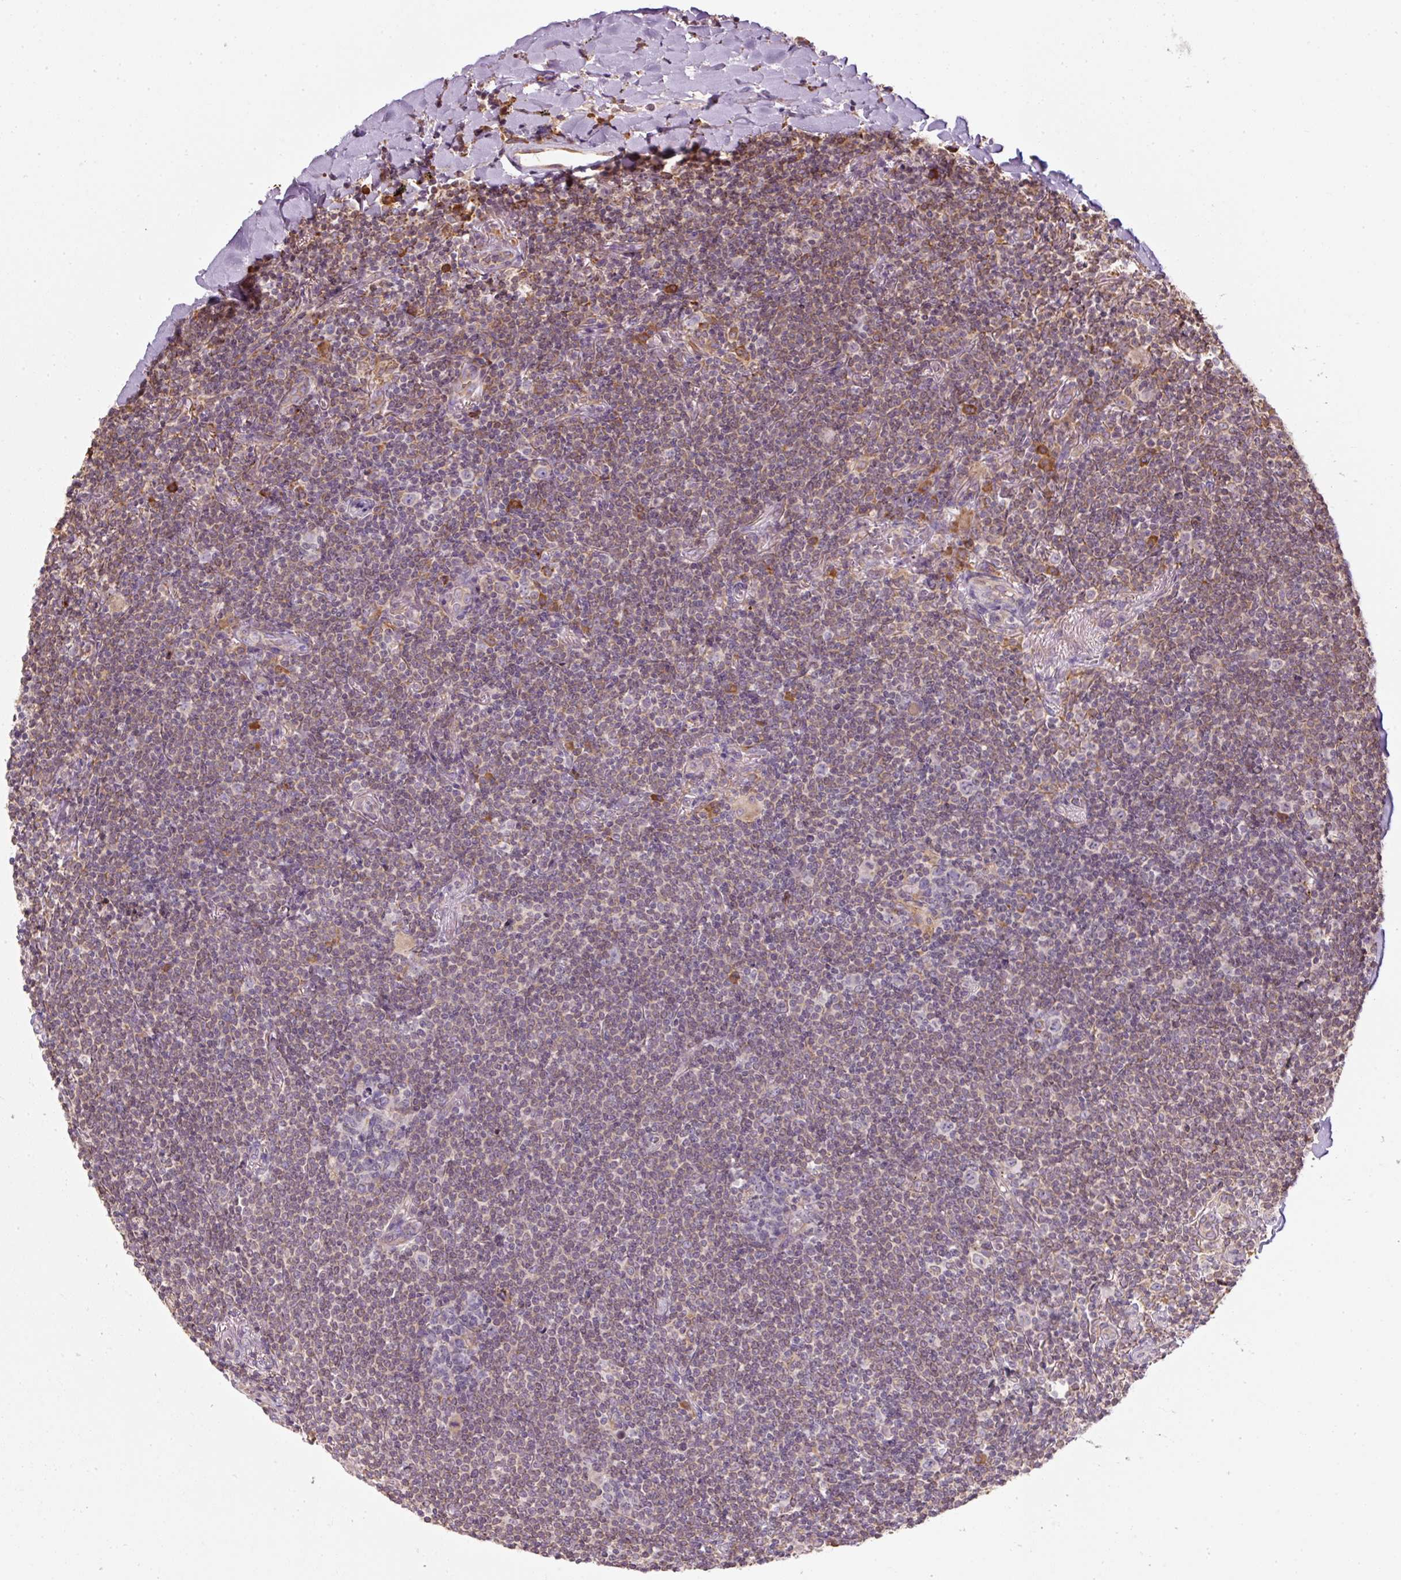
{"staining": {"intensity": "moderate", "quantity": "25%-75%", "location": "cytoplasmic/membranous"}, "tissue": "lymphoma", "cell_type": "Tumor cells", "image_type": "cancer", "snomed": [{"axis": "morphology", "description": "Malignant lymphoma, non-Hodgkin's type, Low grade"}, {"axis": "topography", "description": "Lung"}], "caption": "Low-grade malignant lymphoma, non-Hodgkin's type tissue exhibits moderate cytoplasmic/membranous positivity in about 25%-75% of tumor cells", "gene": "PRKCSH", "patient": {"sex": "female", "age": 71}}